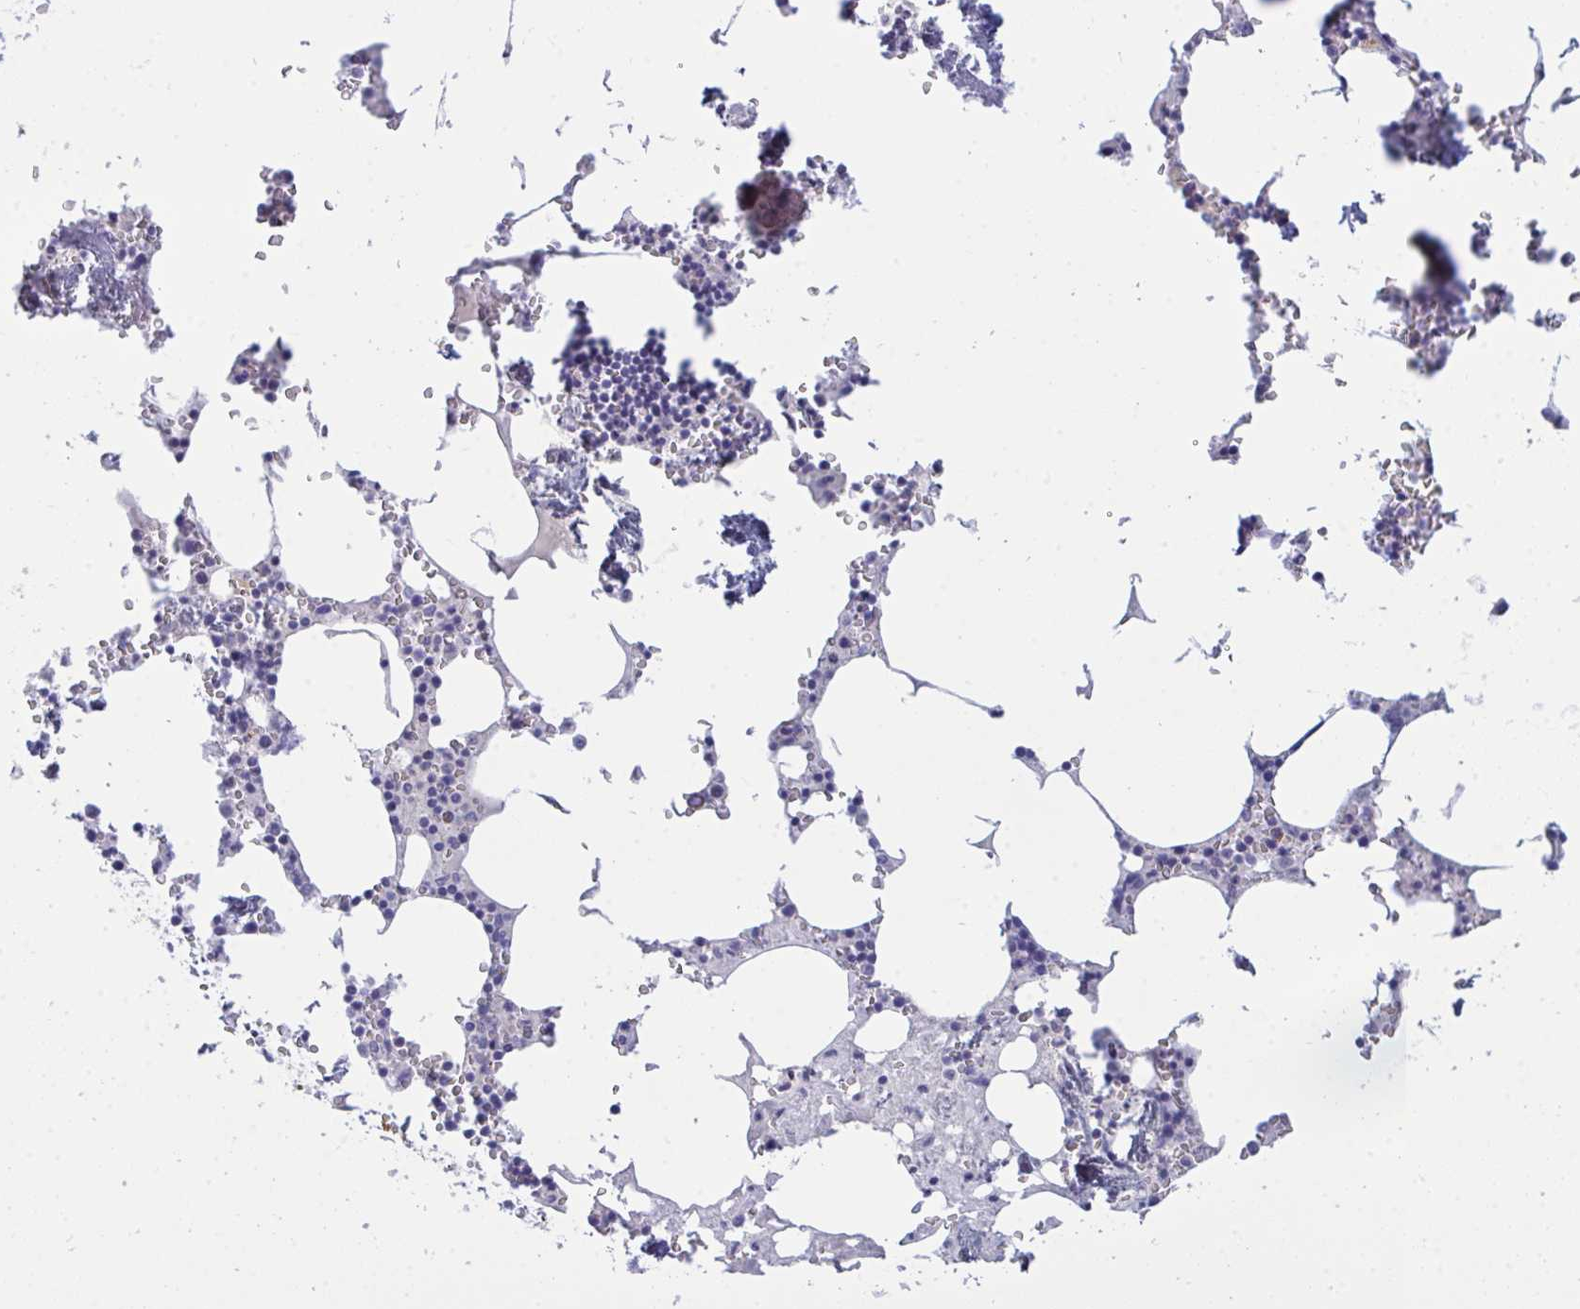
{"staining": {"intensity": "negative", "quantity": "none", "location": "none"}, "tissue": "bone marrow", "cell_type": "Hematopoietic cells", "image_type": "normal", "snomed": [{"axis": "morphology", "description": "Normal tissue, NOS"}, {"axis": "topography", "description": "Bone marrow"}], "caption": "Histopathology image shows no significant protein staining in hematopoietic cells of normal bone marrow.", "gene": "TENT5D", "patient": {"sex": "male", "age": 54}}